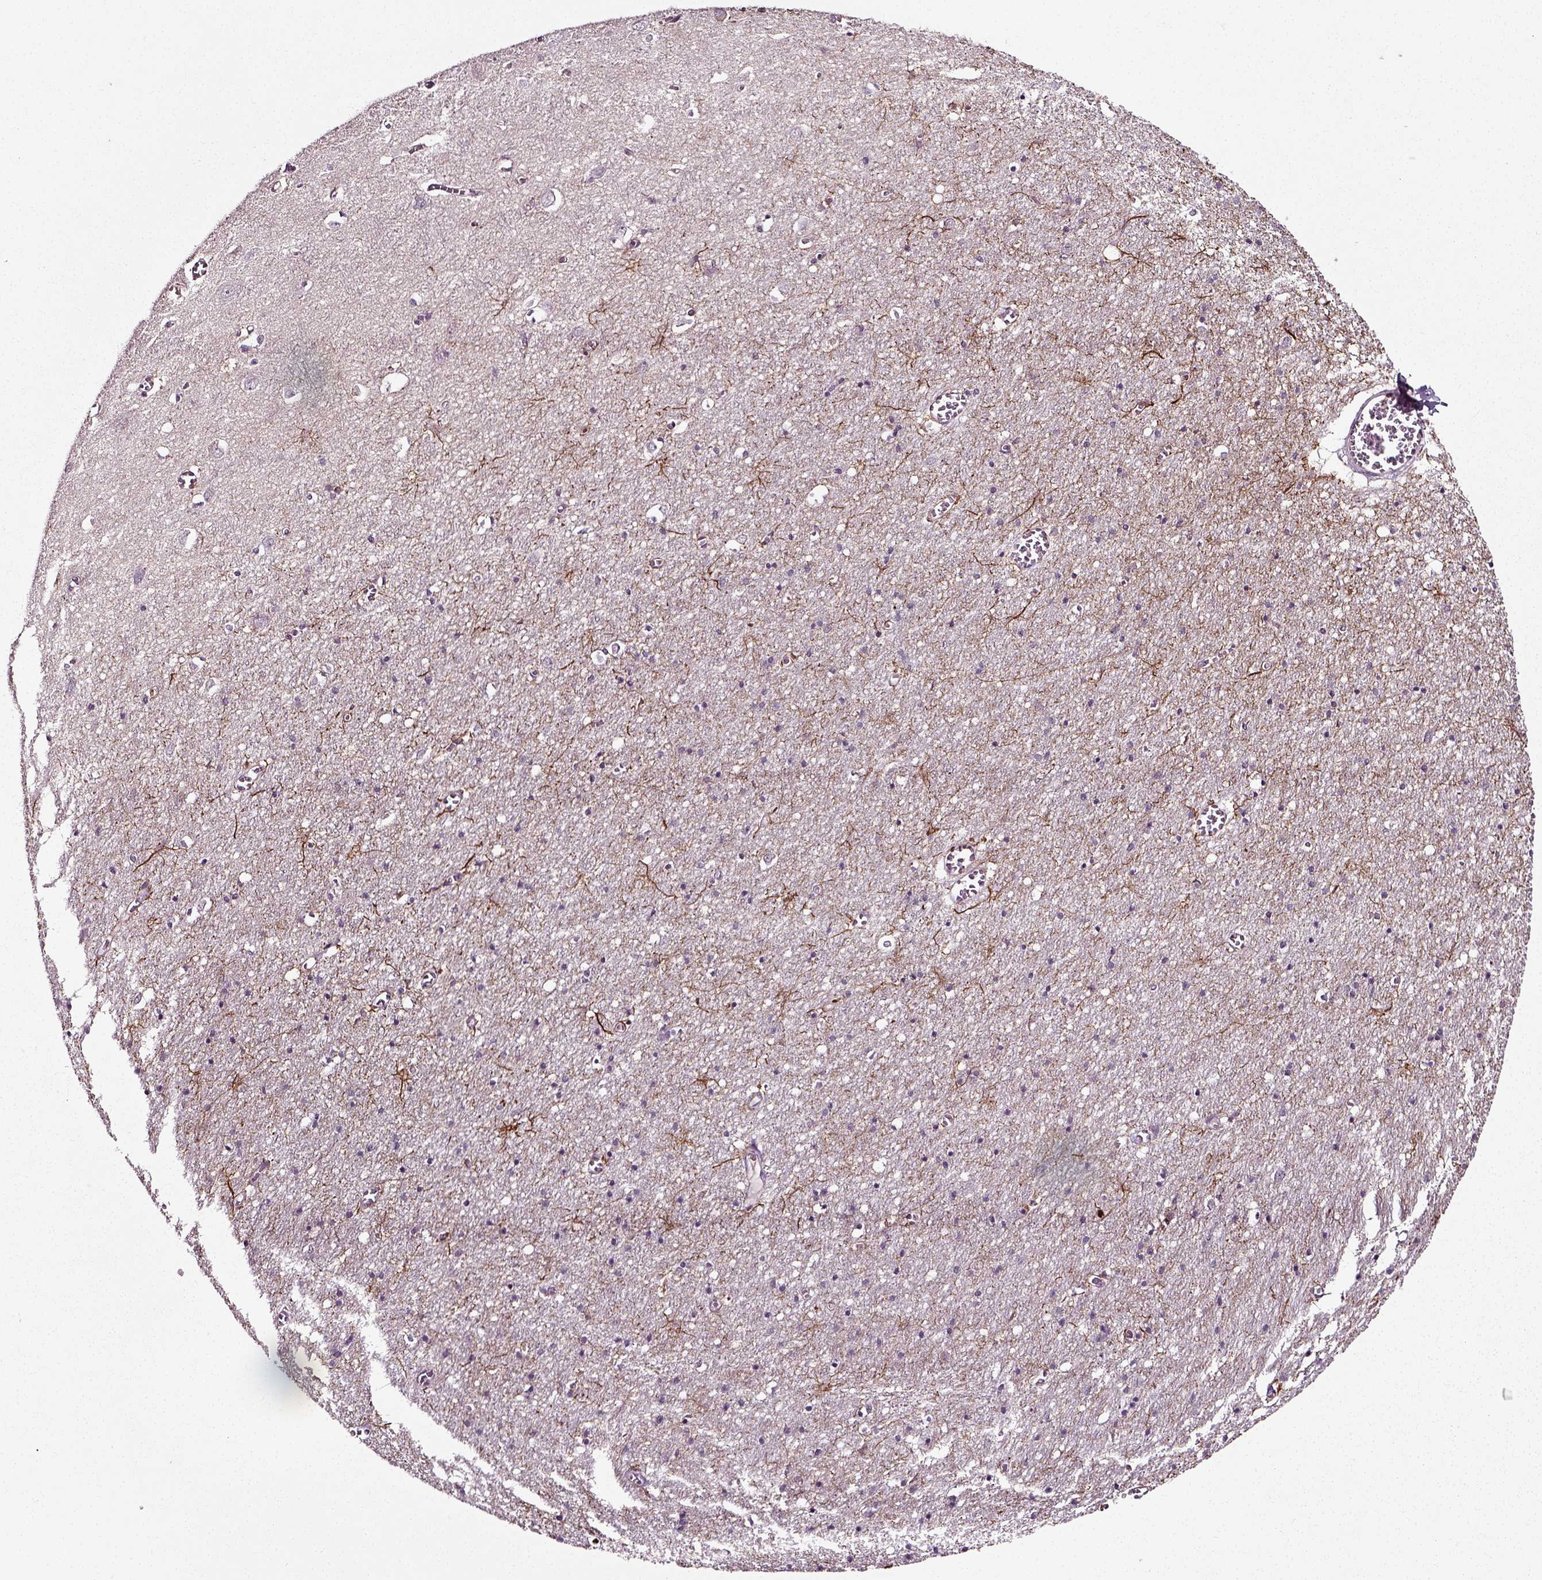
{"staining": {"intensity": "negative", "quantity": "none", "location": "none"}, "tissue": "cerebral cortex", "cell_type": "Endothelial cells", "image_type": "normal", "snomed": [{"axis": "morphology", "description": "Normal tissue, NOS"}, {"axis": "topography", "description": "Cerebral cortex"}], "caption": "This image is of normal cerebral cortex stained with immunohistochemistry (IHC) to label a protein in brown with the nuclei are counter-stained blue. There is no staining in endothelial cells. (DAB immunohistochemistry visualized using brightfield microscopy, high magnification).", "gene": "RHOF", "patient": {"sex": "male", "age": 70}}